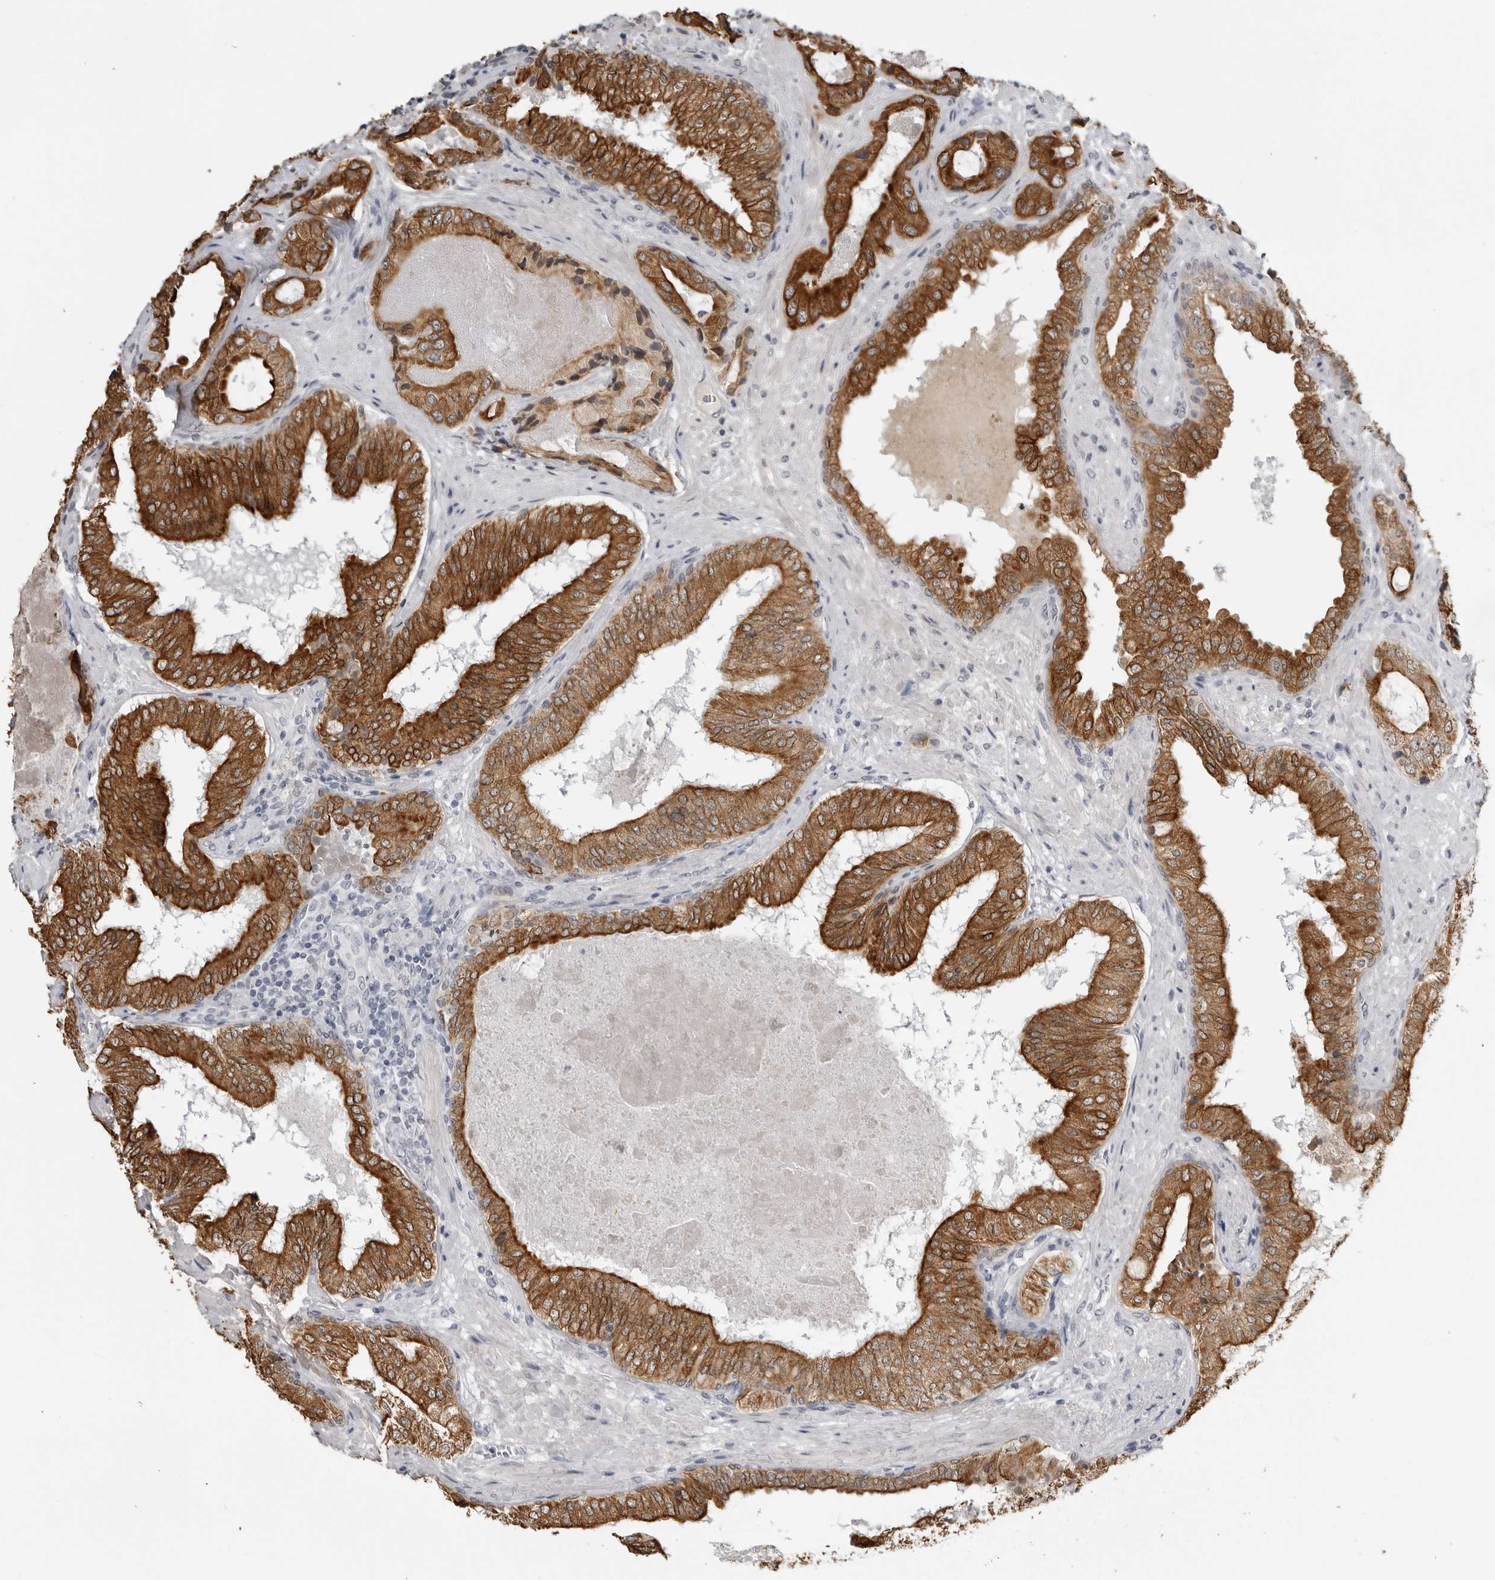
{"staining": {"intensity": "strong", "quantity": ">75%", "location": "cytoplasmic/membranous"}, "tissue": "prostate cancer", "cell_type": "Tumor cells", "image_type": "cancer", "snomed": [{"axis": "morphology", "description": "Normal tissue, NOS"}, {"axis": "morphology", "description": "Adenocarcinoma, High grade"}, {"axis": "topography", "description": "Prostate"}, {"axis": "topography", "description": "Peripheral nerve tissue"}], "caption": "Brown immunohistochemical staining in adenocarcinoma (high-grade) (prostate) exhibits strong cytoplasmic/membranous positivity in approximately >75% of tumor cells.", "gene": "SERPINF2", "patient": {"sex": "male", "age": 59}}